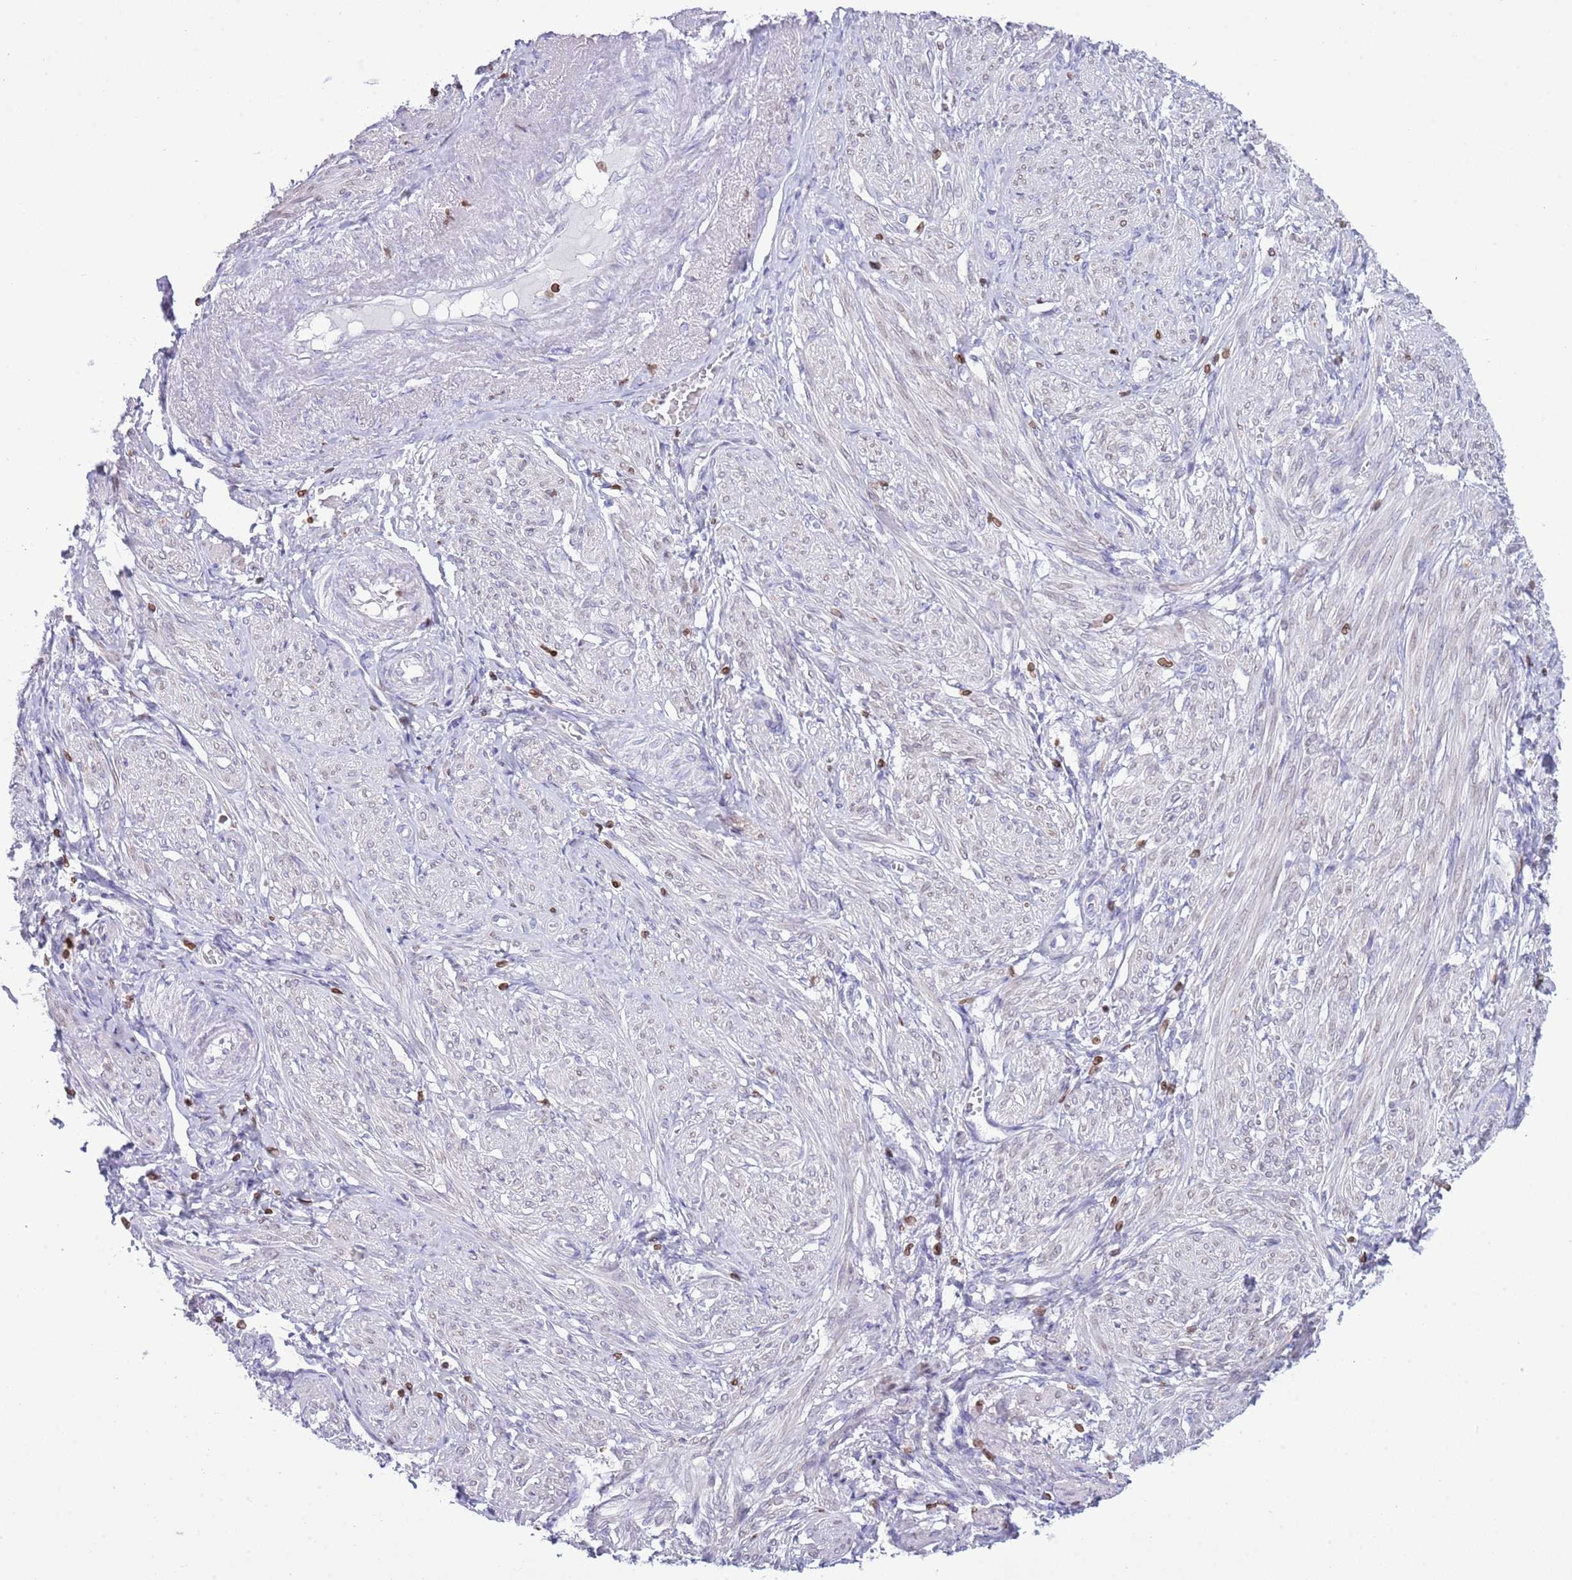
{"staining": {"intensity": "weak", "quantity": "25%-75%", "location": "cytoplasmic/membranous,nuclear"}, "tissue": "smooth muscle", "cell_type": "Smooth muscle cells", "image_type": "normal", "snomed": [{"axis": "morphology", "description": "Normal tissue, NOS"}, {"axis": "topography", "description": "Smooth muscle"}], "caption": "Normal smooth muscle shows weak cytoplasmic/membranous,nuclear expression in approximately 25%-75% of smooth muscle cells (Stains: DAB (3,3'-diaminobenzidine) in brown, nuclei in blue, Microscopy: brightfield microscopy at high magnification)..", "gene": "LBR", "patient": {"sex": "female", "age": 39}}